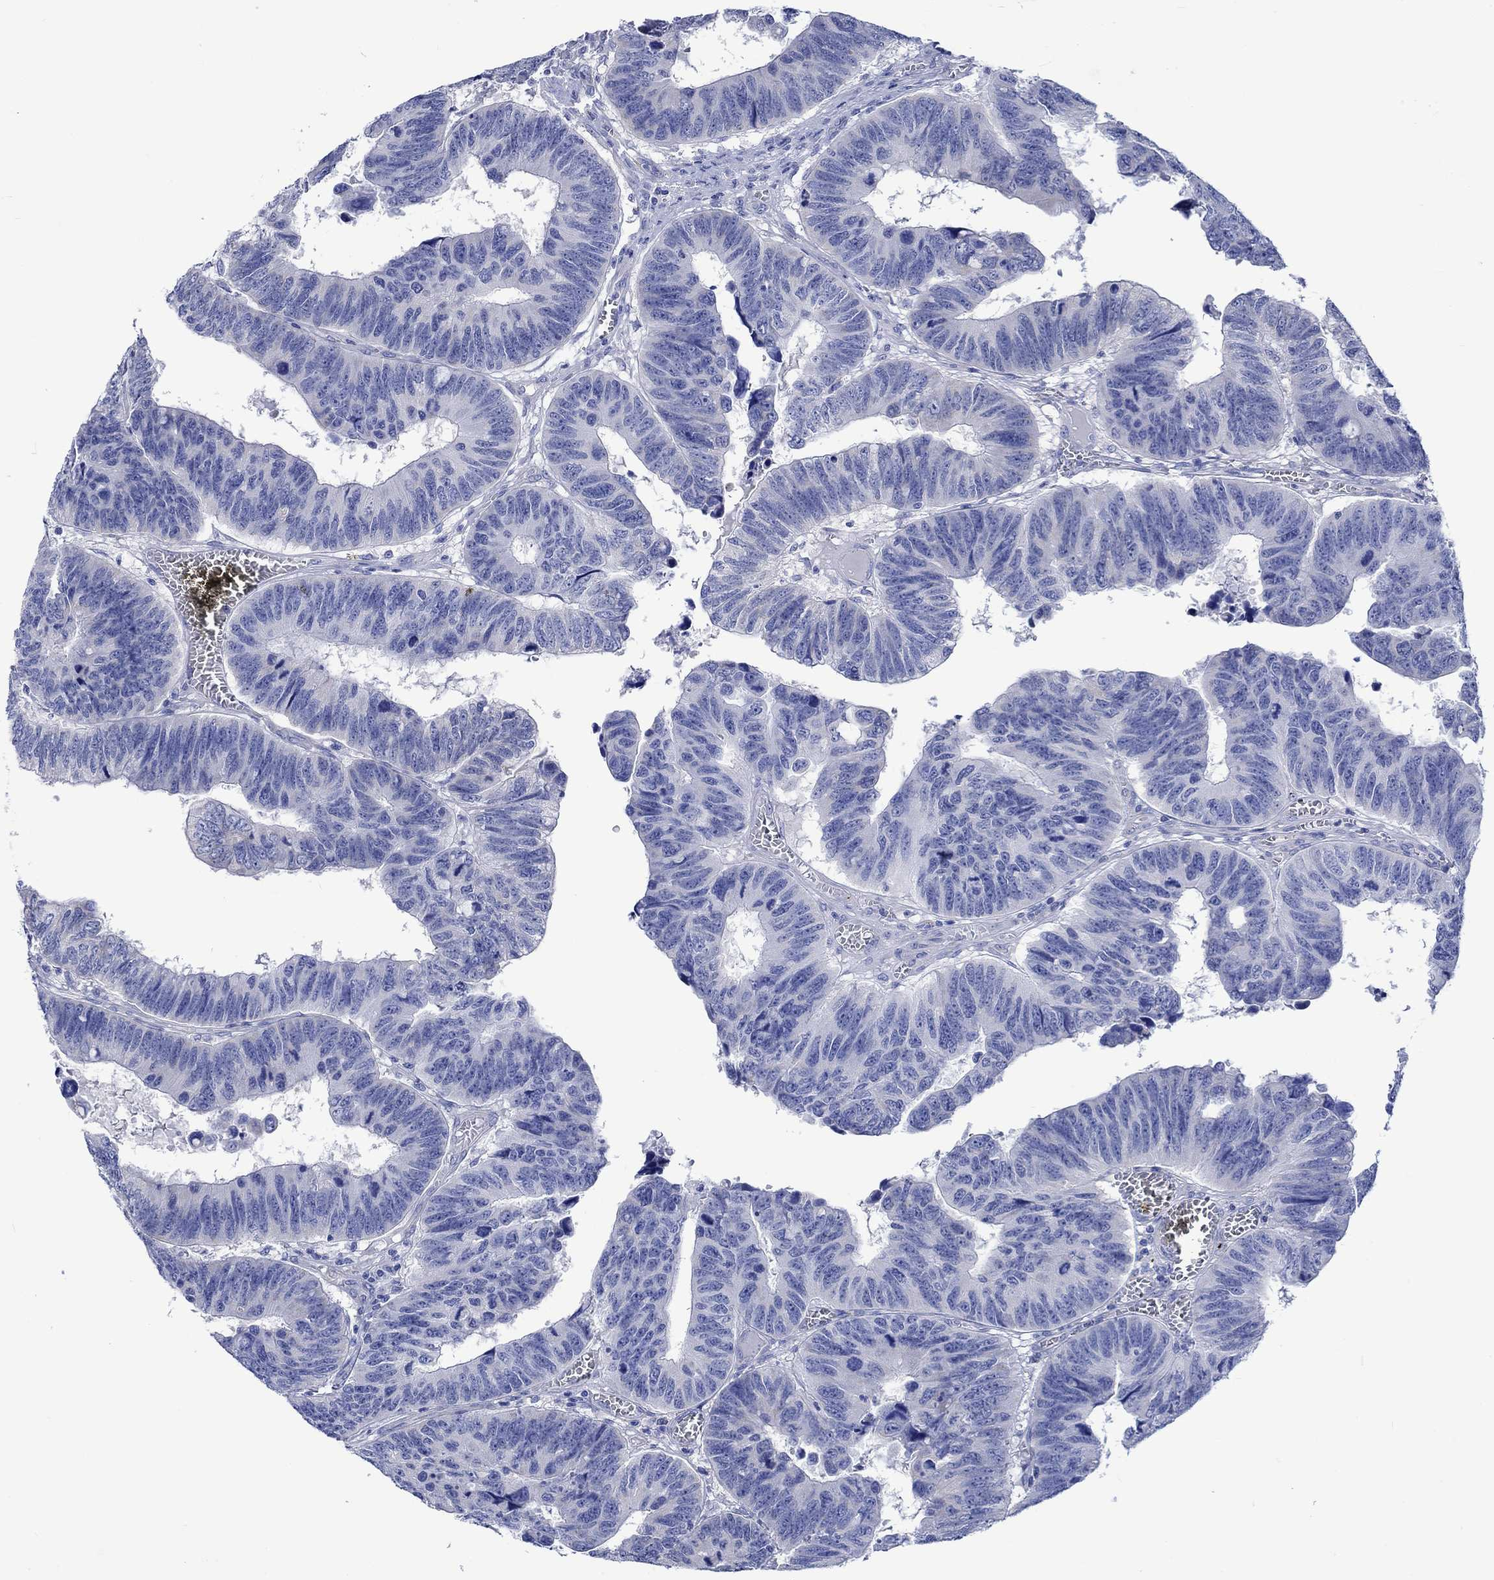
{"staining": {"intensity": "negative", "quantity": "none", "location": "none"}, "tissue": "colorectal cancer", "cell_type": "Tumor cells", "image_type": "cancer", "snomed": [{"axis": "morphology", "description": "Adenocarcinoma, NOS"}, {"axis": "topography", "description": "Appendix"}, {"axis": "topography", "description": "Colon"}, {"axis": "topography", "description": "Cecum"}, {"axis": "topography", "description": "Colon asc"}], "caption": "IHC of colorectal cancer shows no expression in tumor cells.", "gene": "CPLX2", "patient": {"sex": "female", "age": 85}}